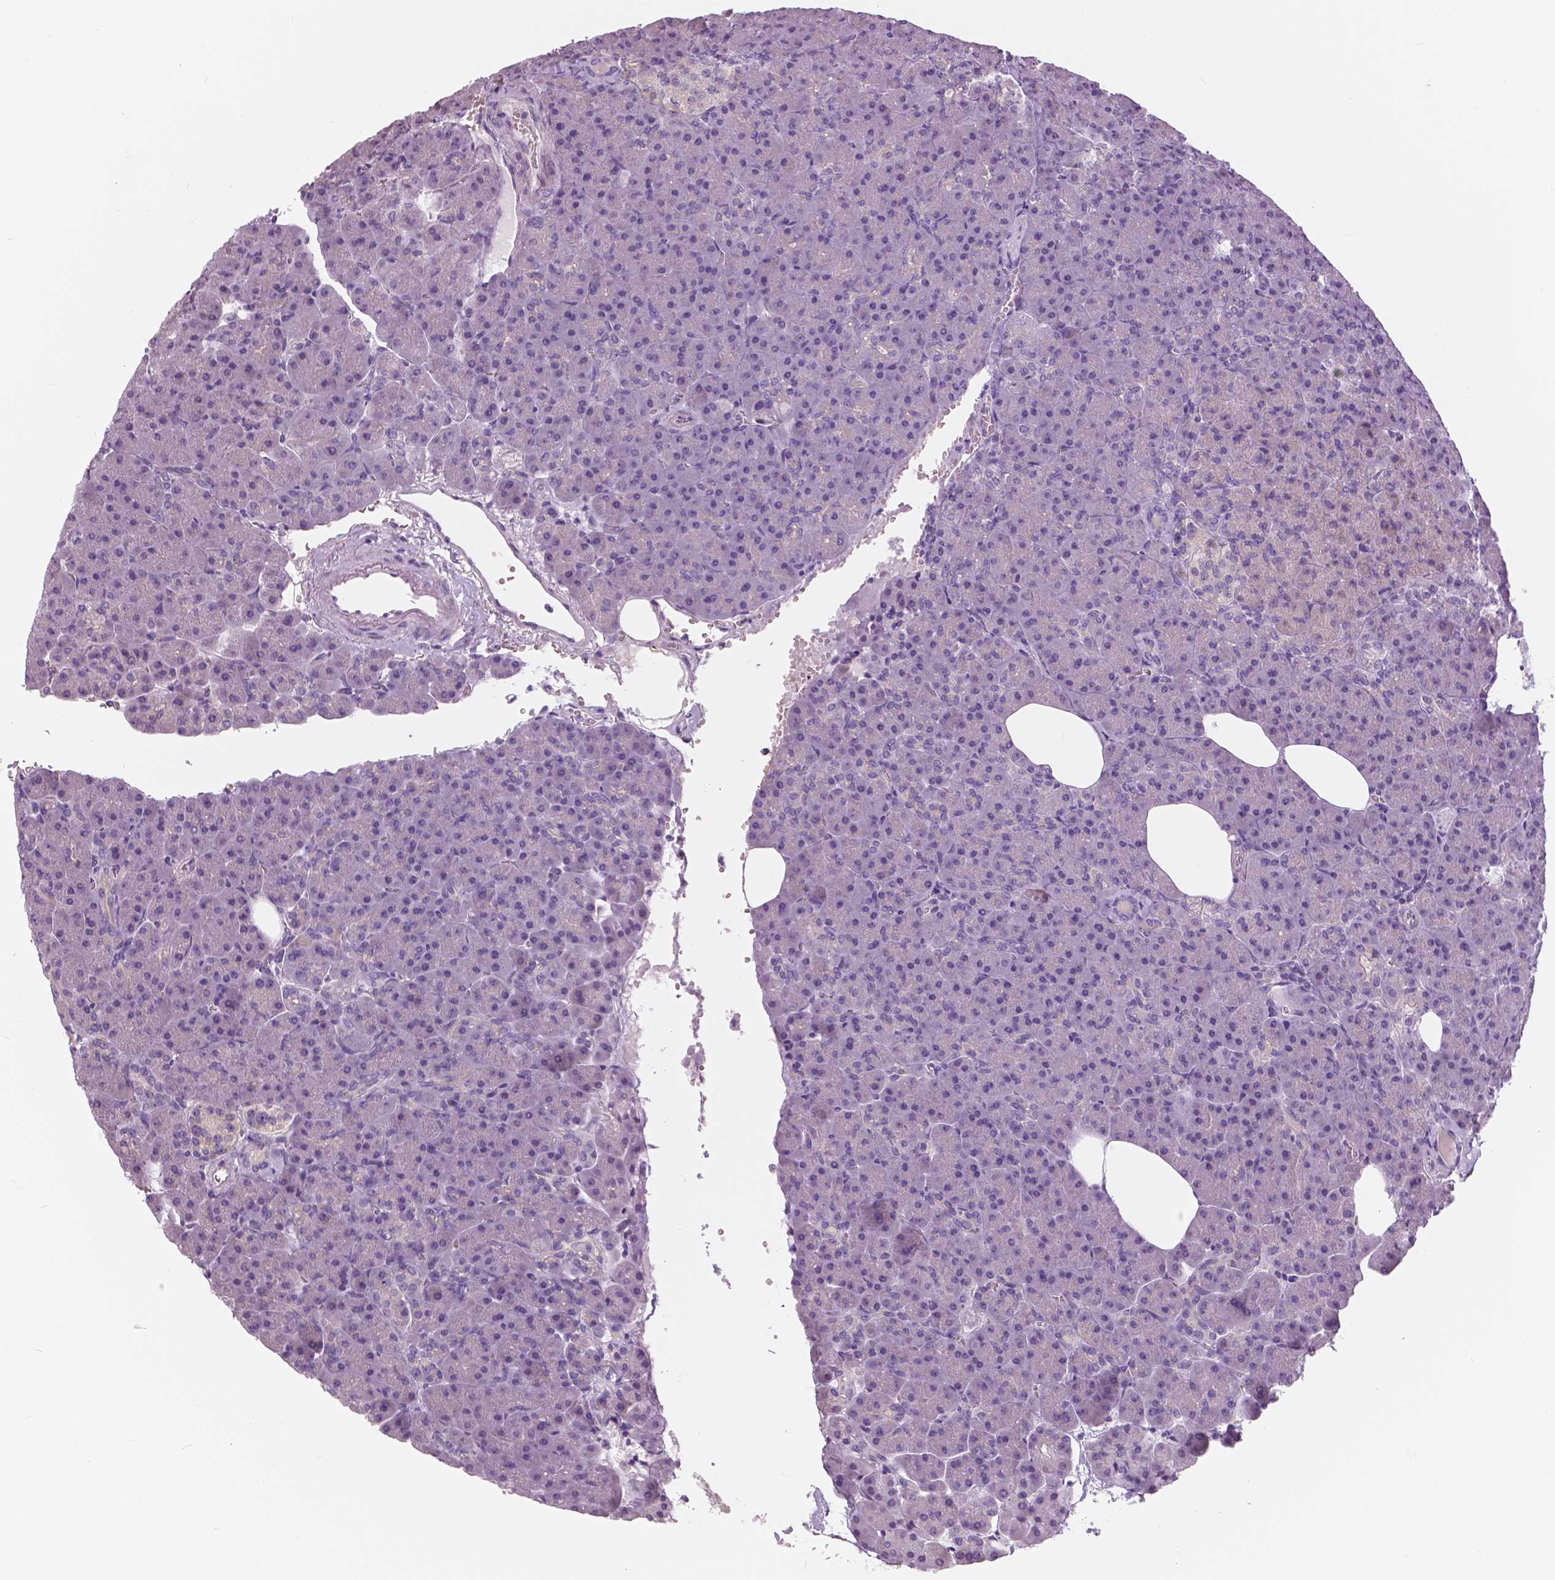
{"staining": {"intensity": "negative", "quantity": "none", "location": "none"}, "tissue": "pancreas", "cell_type": "Exocrine glandular cells", "image_type": "normal", "snomed": [{"axis": "morphology", "description": "Normal tissue, NOS"}, {"axis": "topography", "description": "Pancreas"}], "caption": "A high-resolution micrograph shows IHC staining of normal pancreas, which demonstrates no significant staining in exocrine glandular cells. (DAB (3,3'-diaminobenzidine) IHC visualized using brightfield microscopy, high magnification).", "gene": "SERPINI1", "patient": {"sex": "female", "age": 74}}